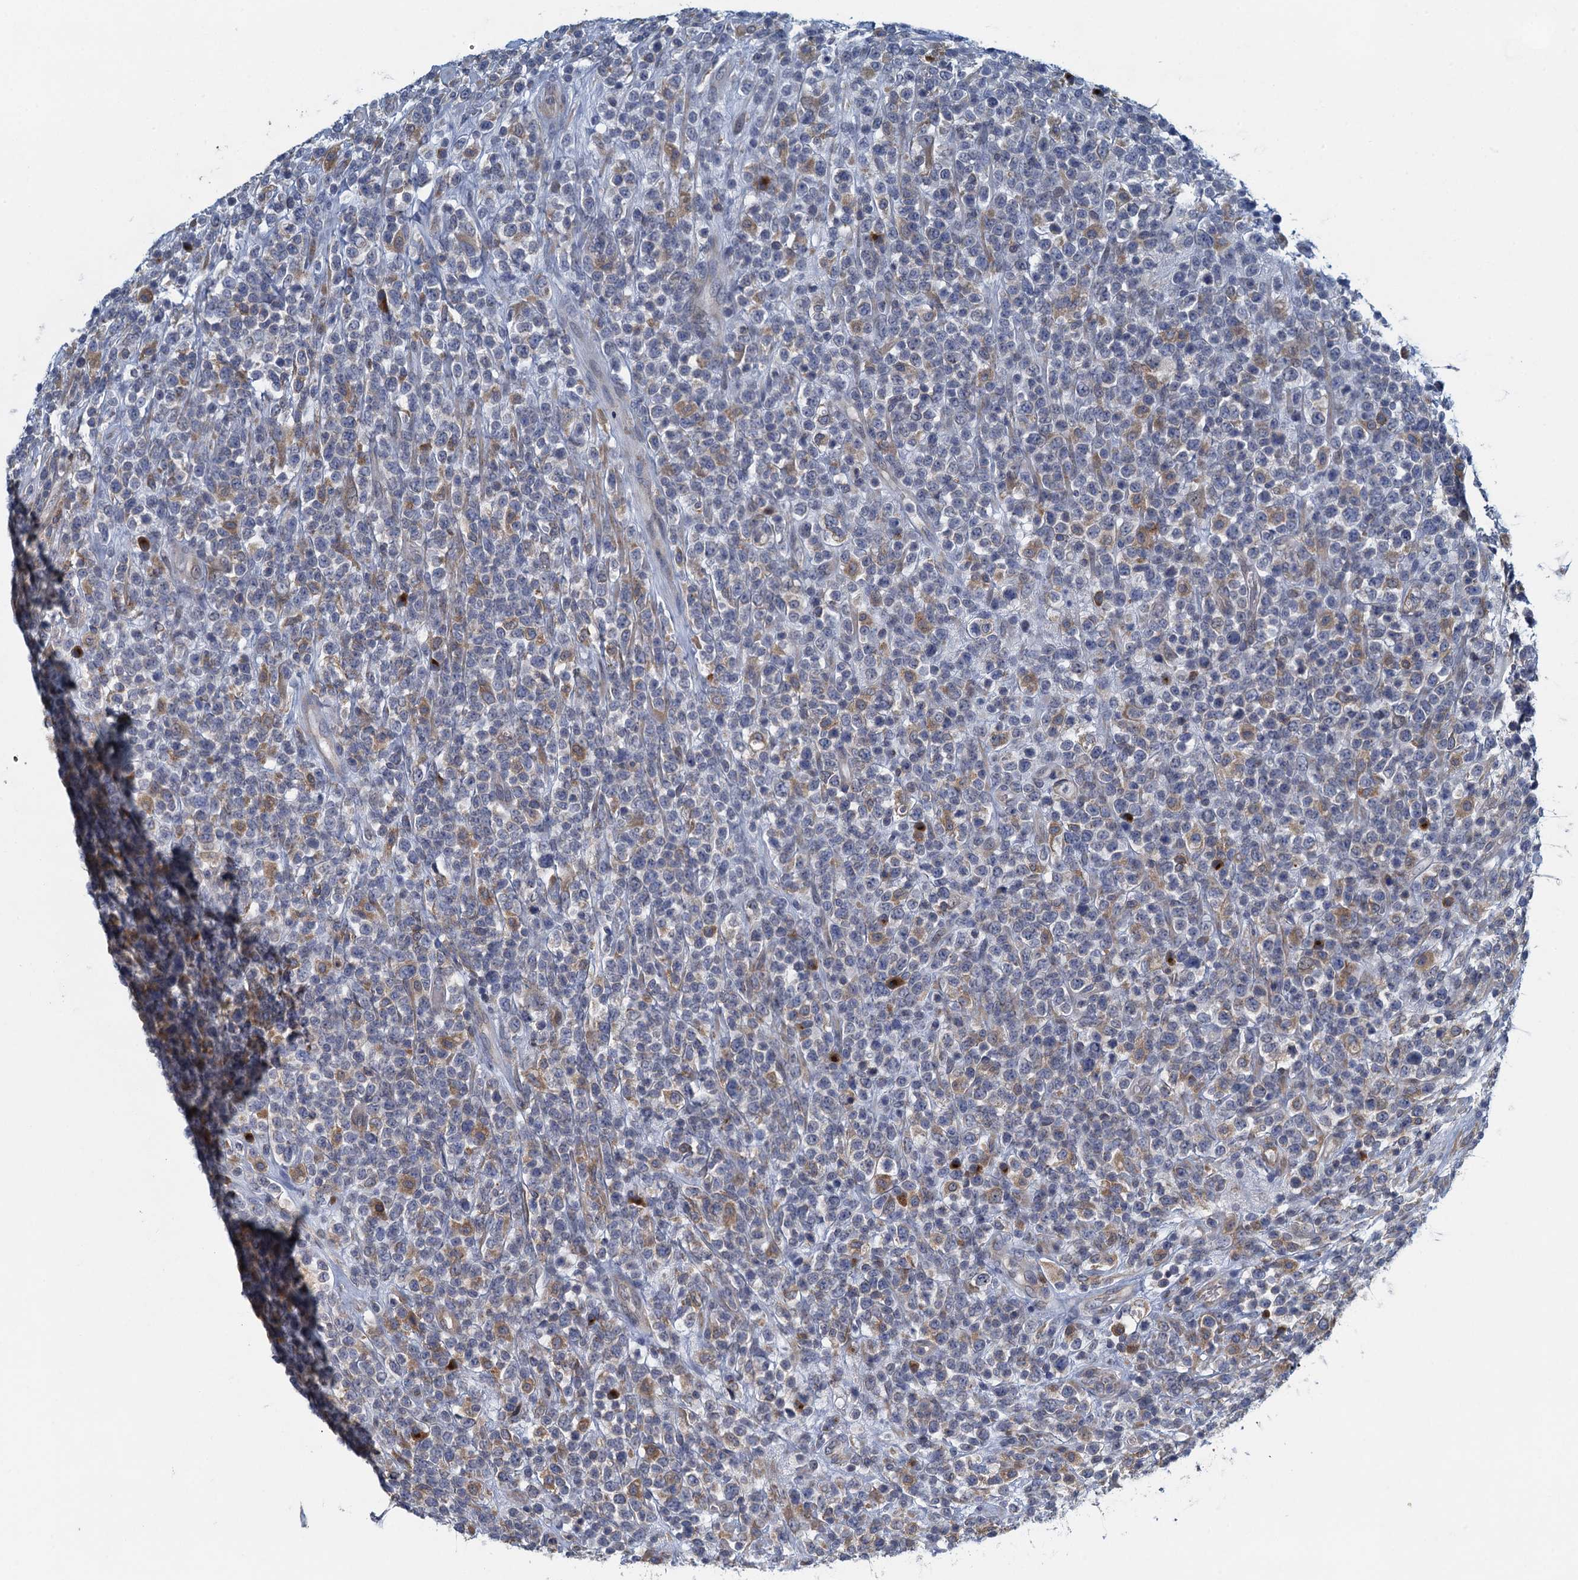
{"staining": {"intensity": "negative", "quantity": "none", "location": "none"}, "tissue": "lymphoma", "cell_type": "Tumor cells", "image_type": "cancer", "snomed": [{"axis": "morphology", "description": "Malignant lymphoma, non-Hodgkin's type, High grade"}, {"axis": "topography", "description": "Colon"}], "caption": "This histopathology image is of high-grade malignant lymphoma, non-Hodgkin's type stained with immunohistochemistry to label a protein in brown with the nuclei are counter-stained blue. There is no expression in tumor cells. (DAB immunohistochemistry (IHC) visualized using brightfield microscopy, high magnification).", "gene": "ALG2", "patient": {"sex": "female", "age": 53}}